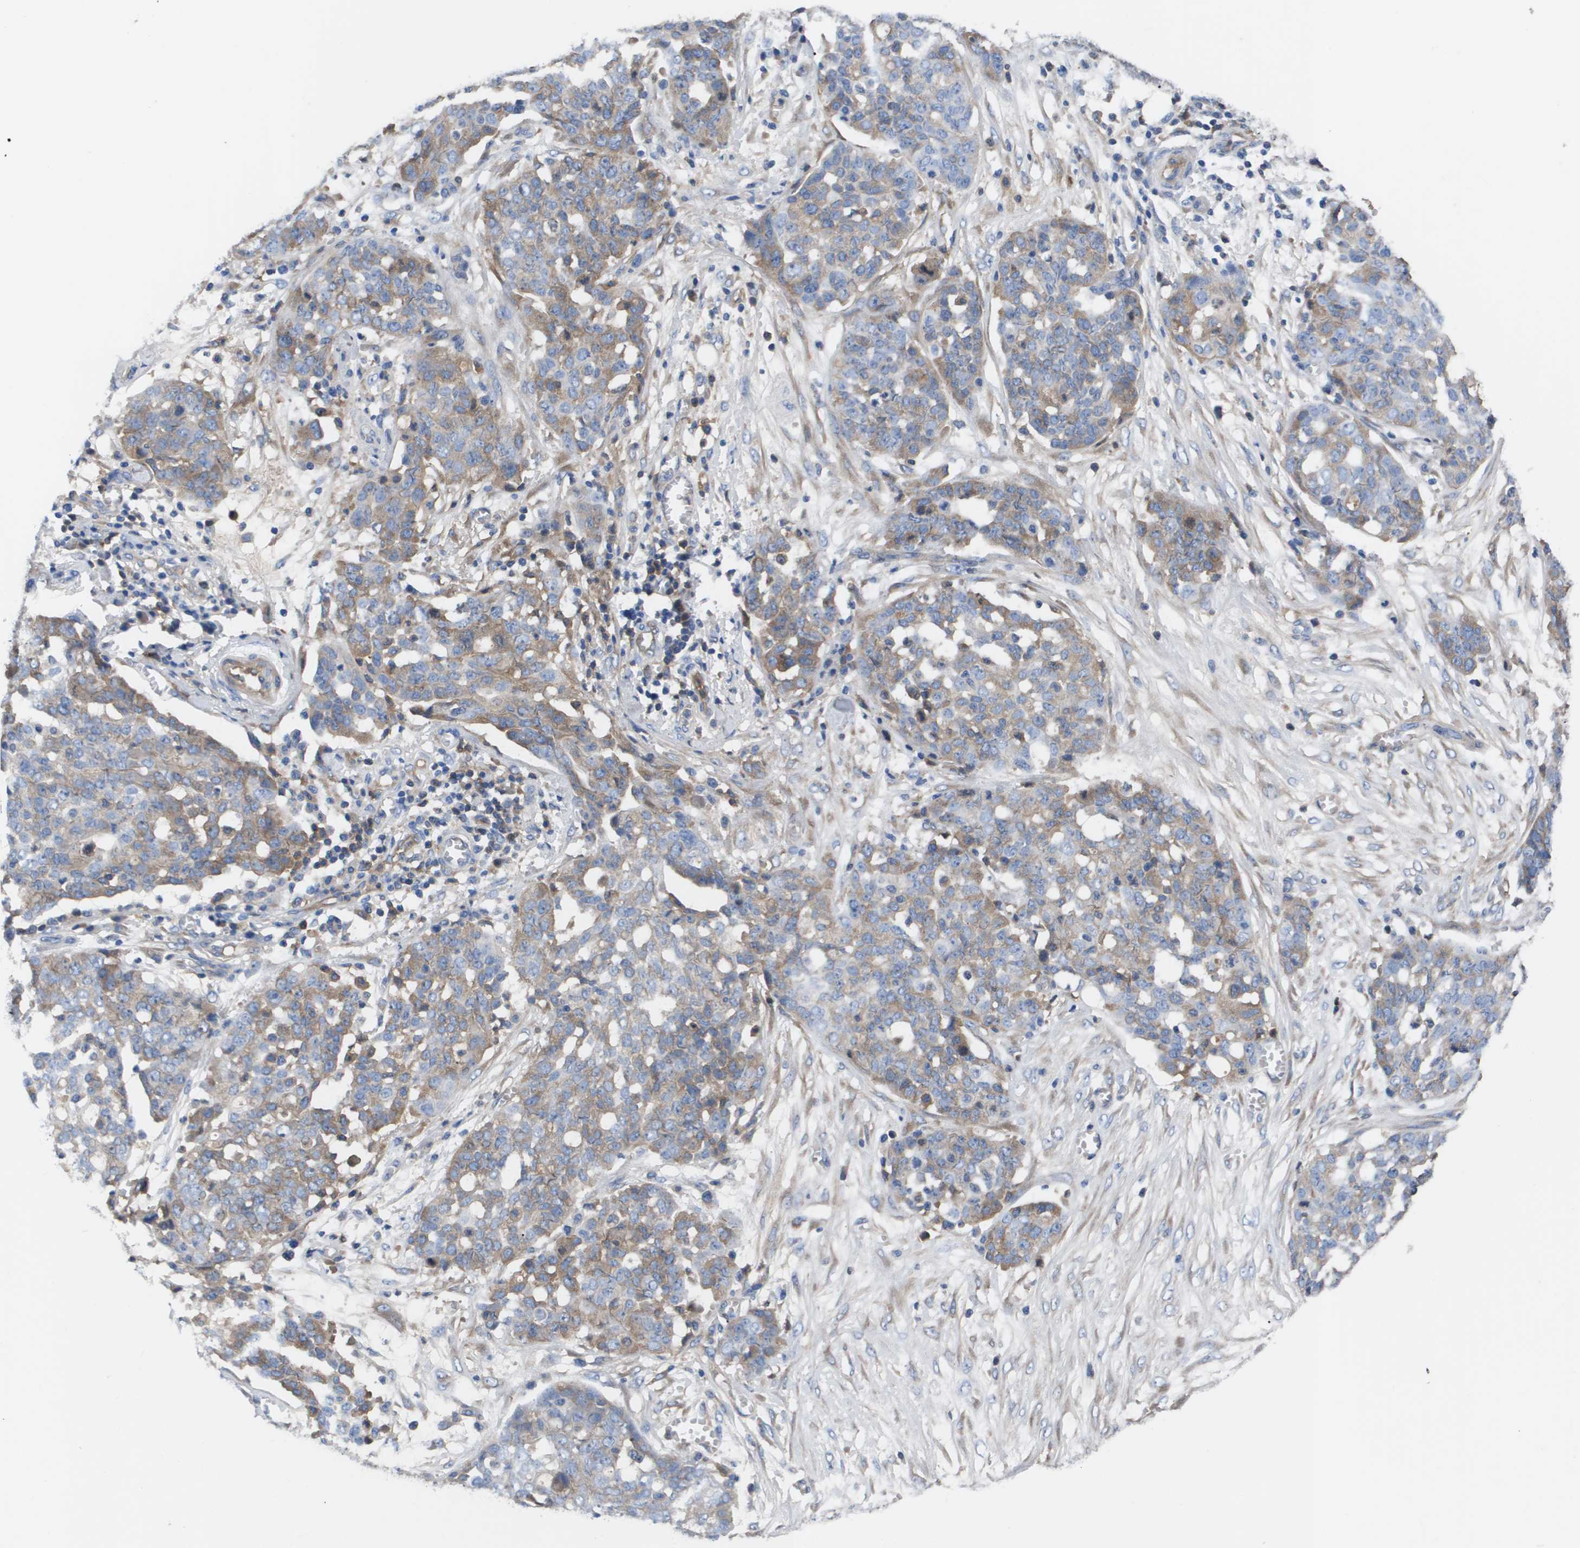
{"staining": {"intensity": "moderate", "quantity": "25%-75%", "location": "cytoplasmic/membranous"}, "tissue": "ovarian cancer", "cell_type": "Tumor cells", "image_type": "cancer", "snomed": [{"axis": "morphology", "description": "Cystadenocarcinoma, serous, NOS"}, {"axis": "topography", "description": "Soft tissue"}, {"axis": "topography", "description": "Ovary"}], "caption": "A brown stain highlights moderate cytoplasmic/membranous staining of a protein in human ovarian serous cystadenocarcinoma tumor cells. (DAB (3,3'-diaminobenzidine) IHC, brown staining for protein, blue staining for nuclei).", "gene": "SERPINA6", "patient": {"sex": "female", "age": 57}}